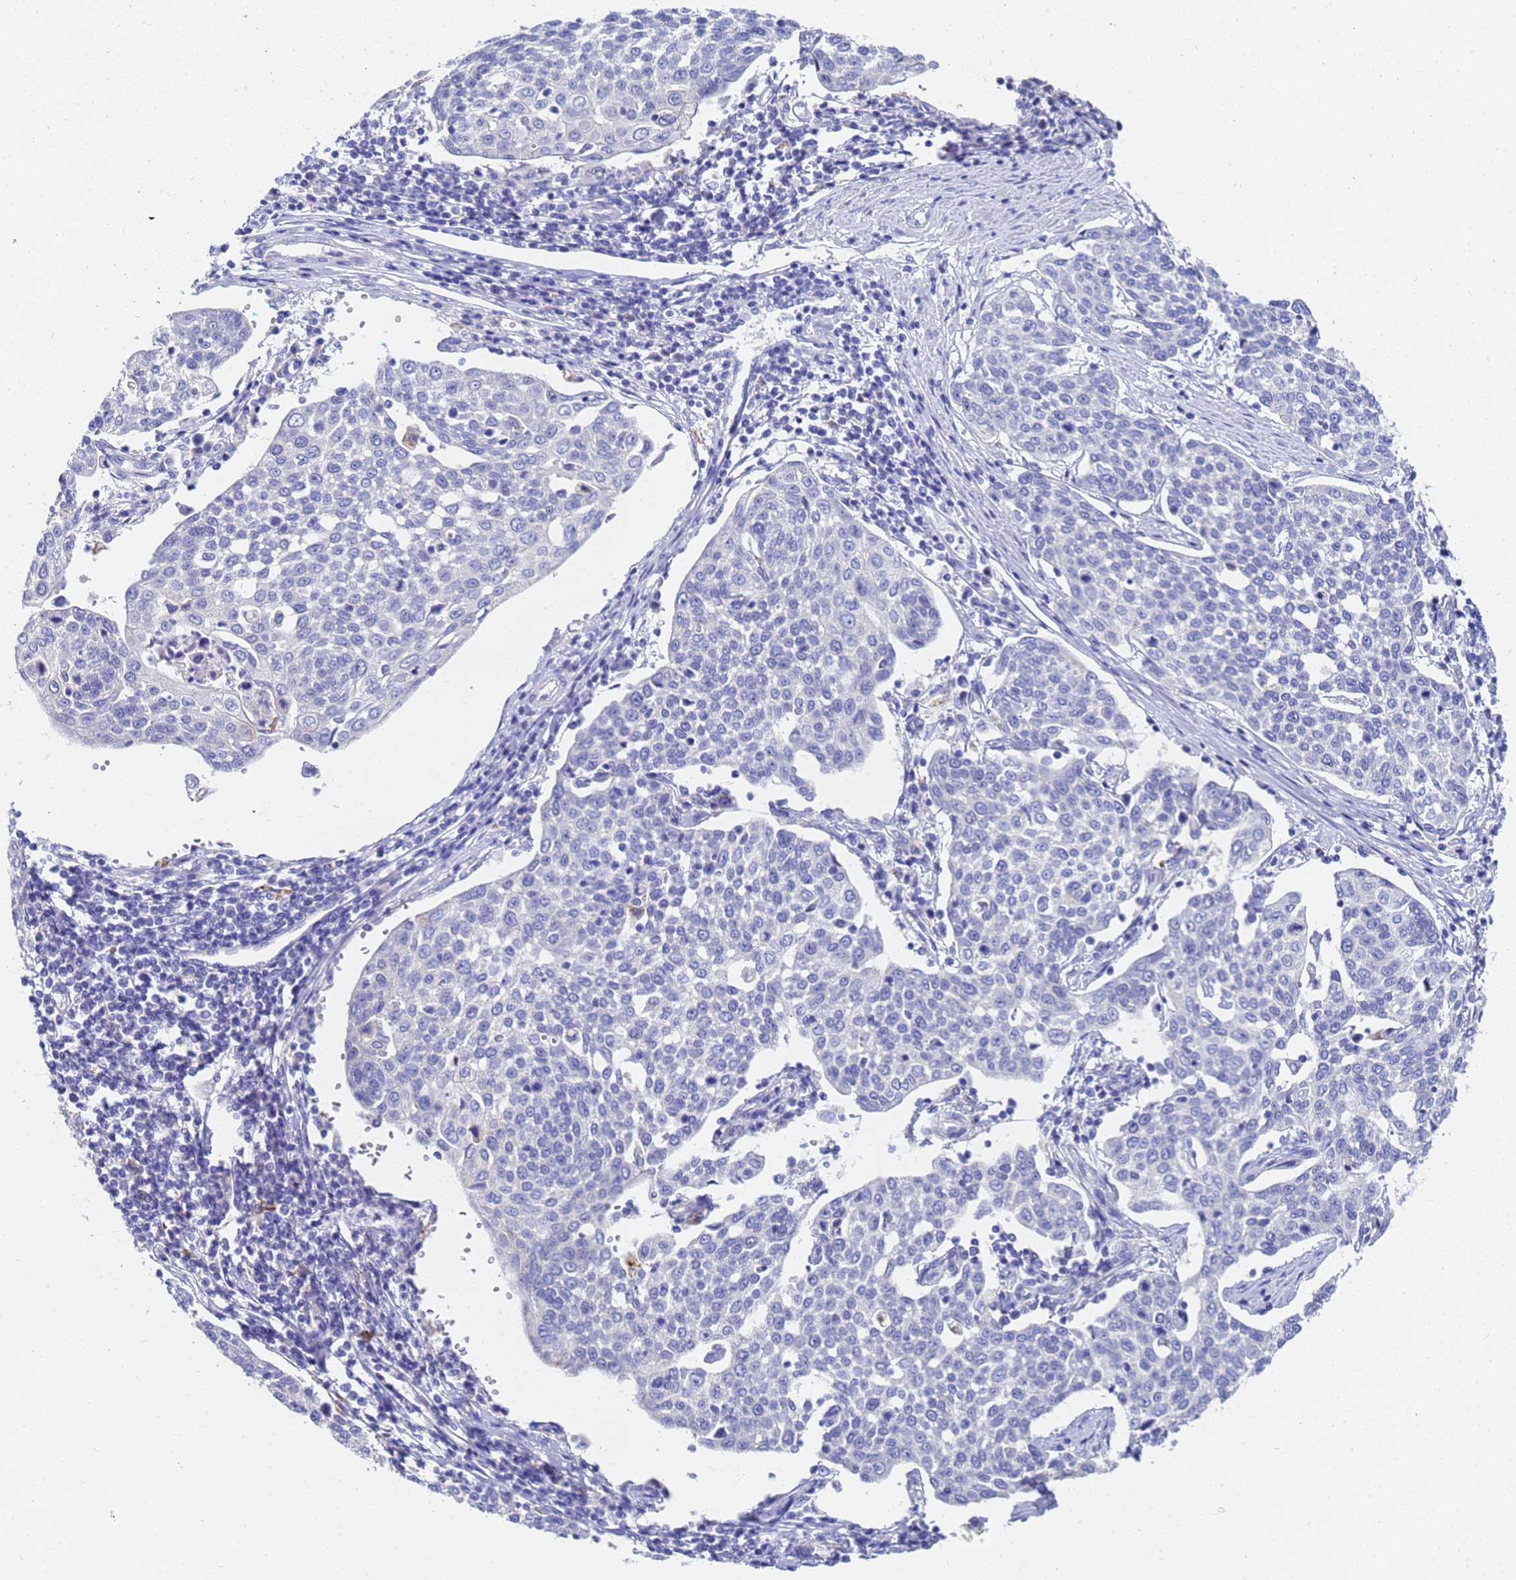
{"staining": {"intensity": "negative", "quantity": "none", "location": "none"}, "tissue": "cervical cancer", "cell_type": "Tumor cells", "image_type": "cancer", "snomed": [{"axis": "morphology", "description": "Squamous cell carcinoma, NOS"}, {"axis": "topography", "description": "Cervix"}], "caption": "An immunohistochemistry micrograph of cervical squamous cell carcinoma is shown. There is no staining in tumor cells of cervical squamous cell carcinoma.", "gene": "C2orf72", "patient": {"sex": "female", "age": 34}}